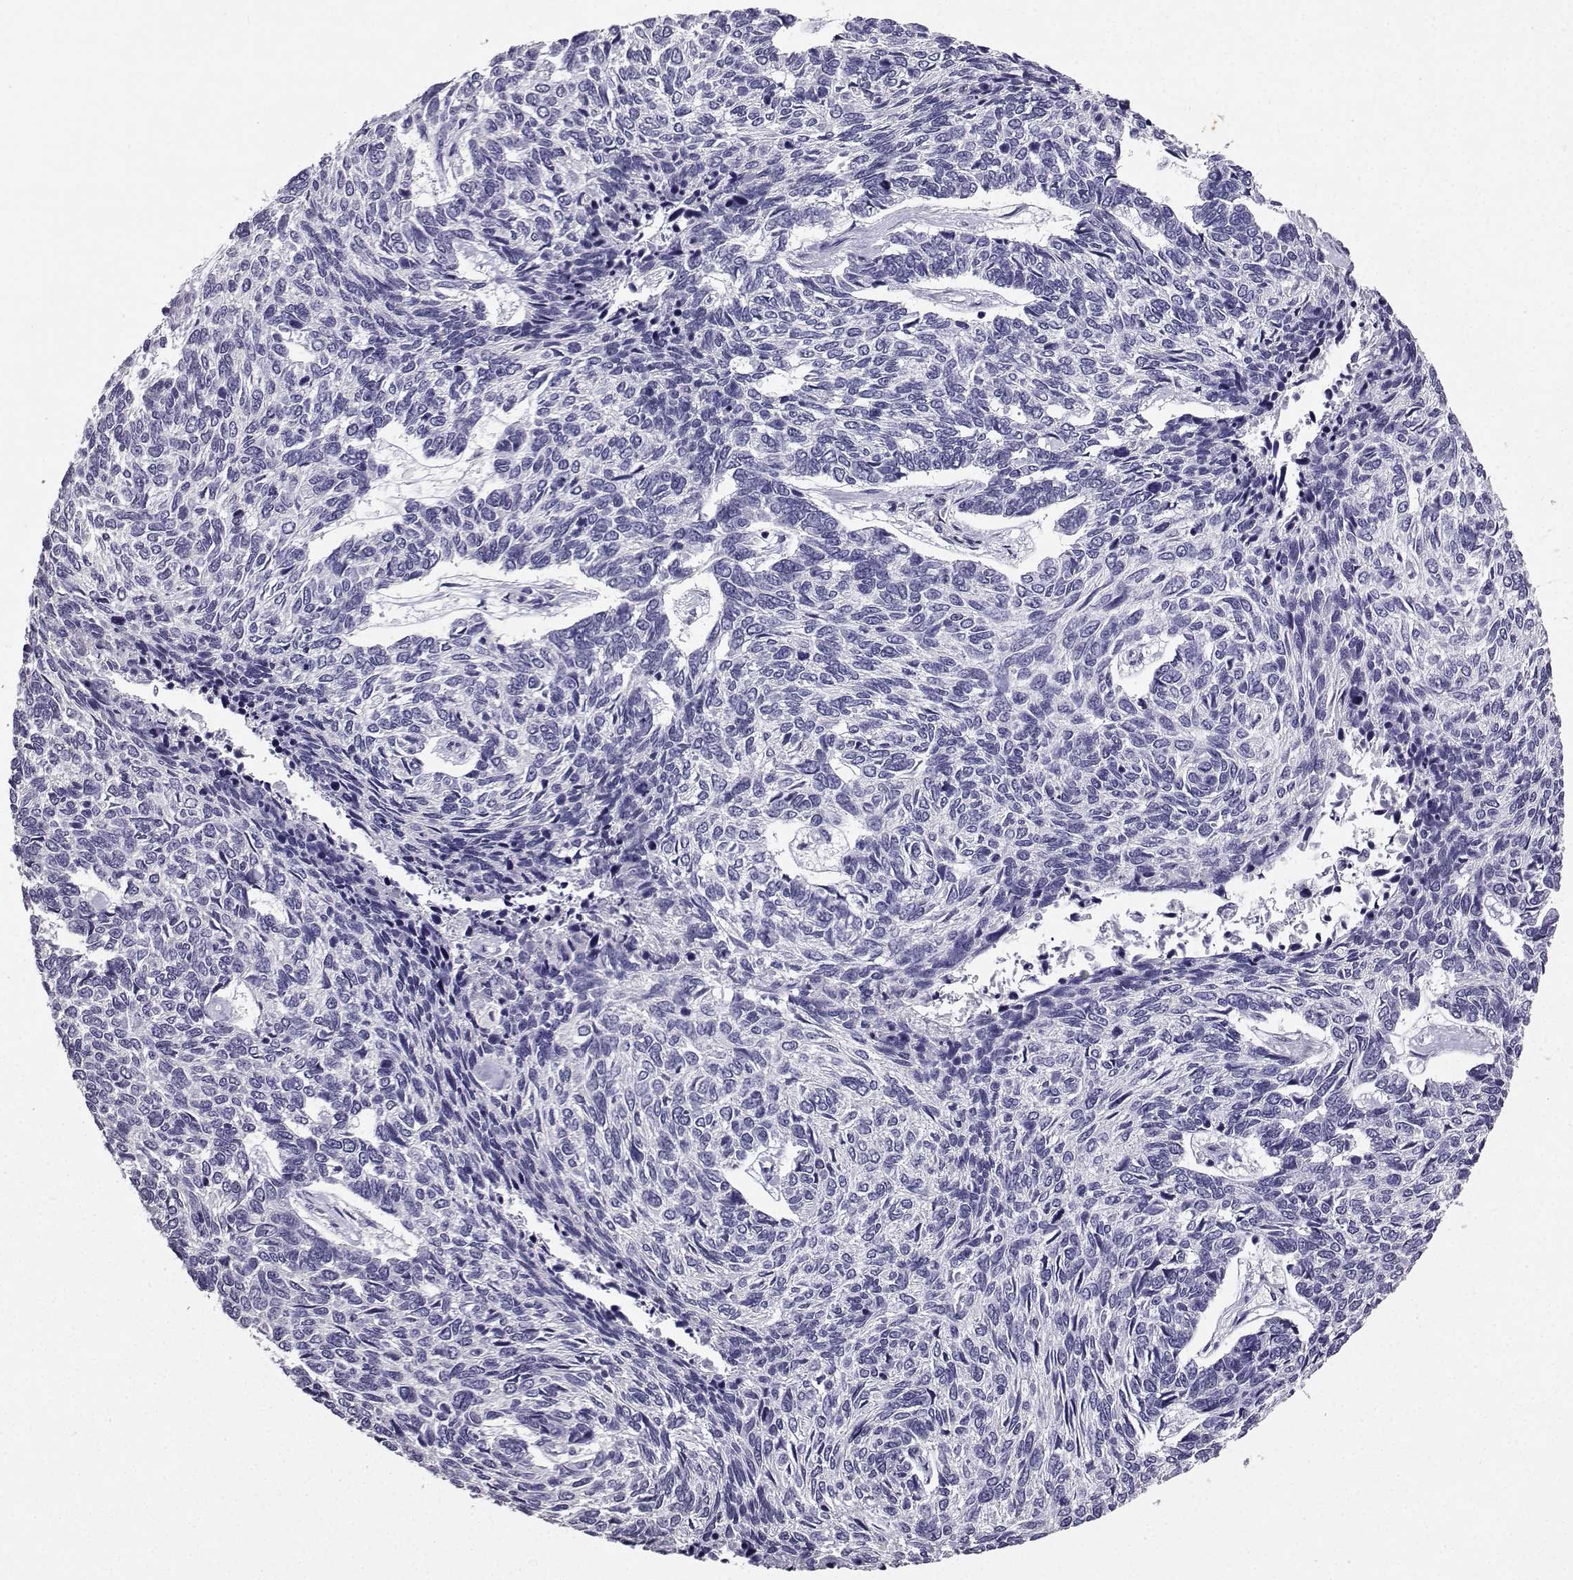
{"staining": {"intensity": "negative", "quantity": "none", "location": "none"}, "tissue": "skin cancer", "cell_type": "Tumor cells", "image_type": "cancer", "snomed": [{"axis": "morphology", "description": "Basal cell carcinoma"}, {"axis": "topography", "description": "Skin"}], "caption": "High magnification brightfield microscopy of skin cancer stained with DAB (3,3'-diaminobenzidine) (brown) and counterstained with hematoxylin (blue): tumor cells show no significant staining.", "gene": "SPAG11B", "patient": {"sex": "female", "age": 65}}